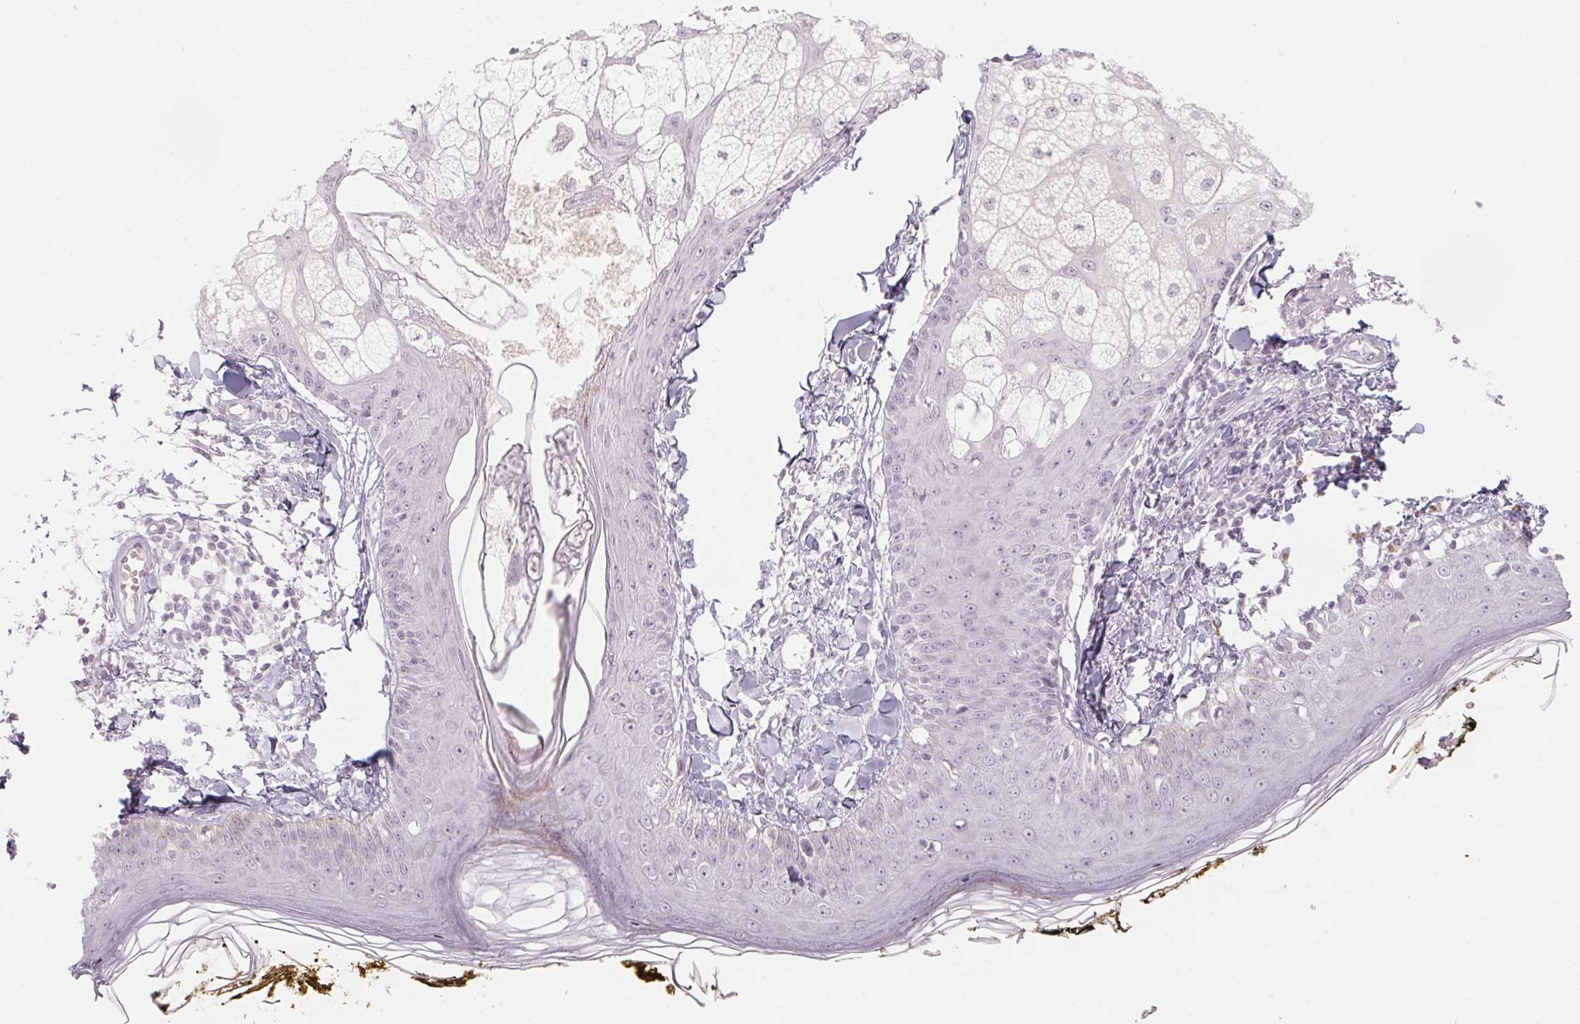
{"staining": {"intensity": "negative", "quantity": "none", "location": "none"}, "tissue": "skin", "cell_type": "Fibroblasts", "image_type": "normal", "snomed": [{"axis": "morphology", "description": "Normal tissue, NOS"}, {"axis": "topography", "description": "Skin"}], "caption": "This is an immunohistochemistry photomicrograph of benign skin. There is no positivity in fibroblasts.", "gene": "KCNQ2", "patient": {"sex": "male", "age": 76}}